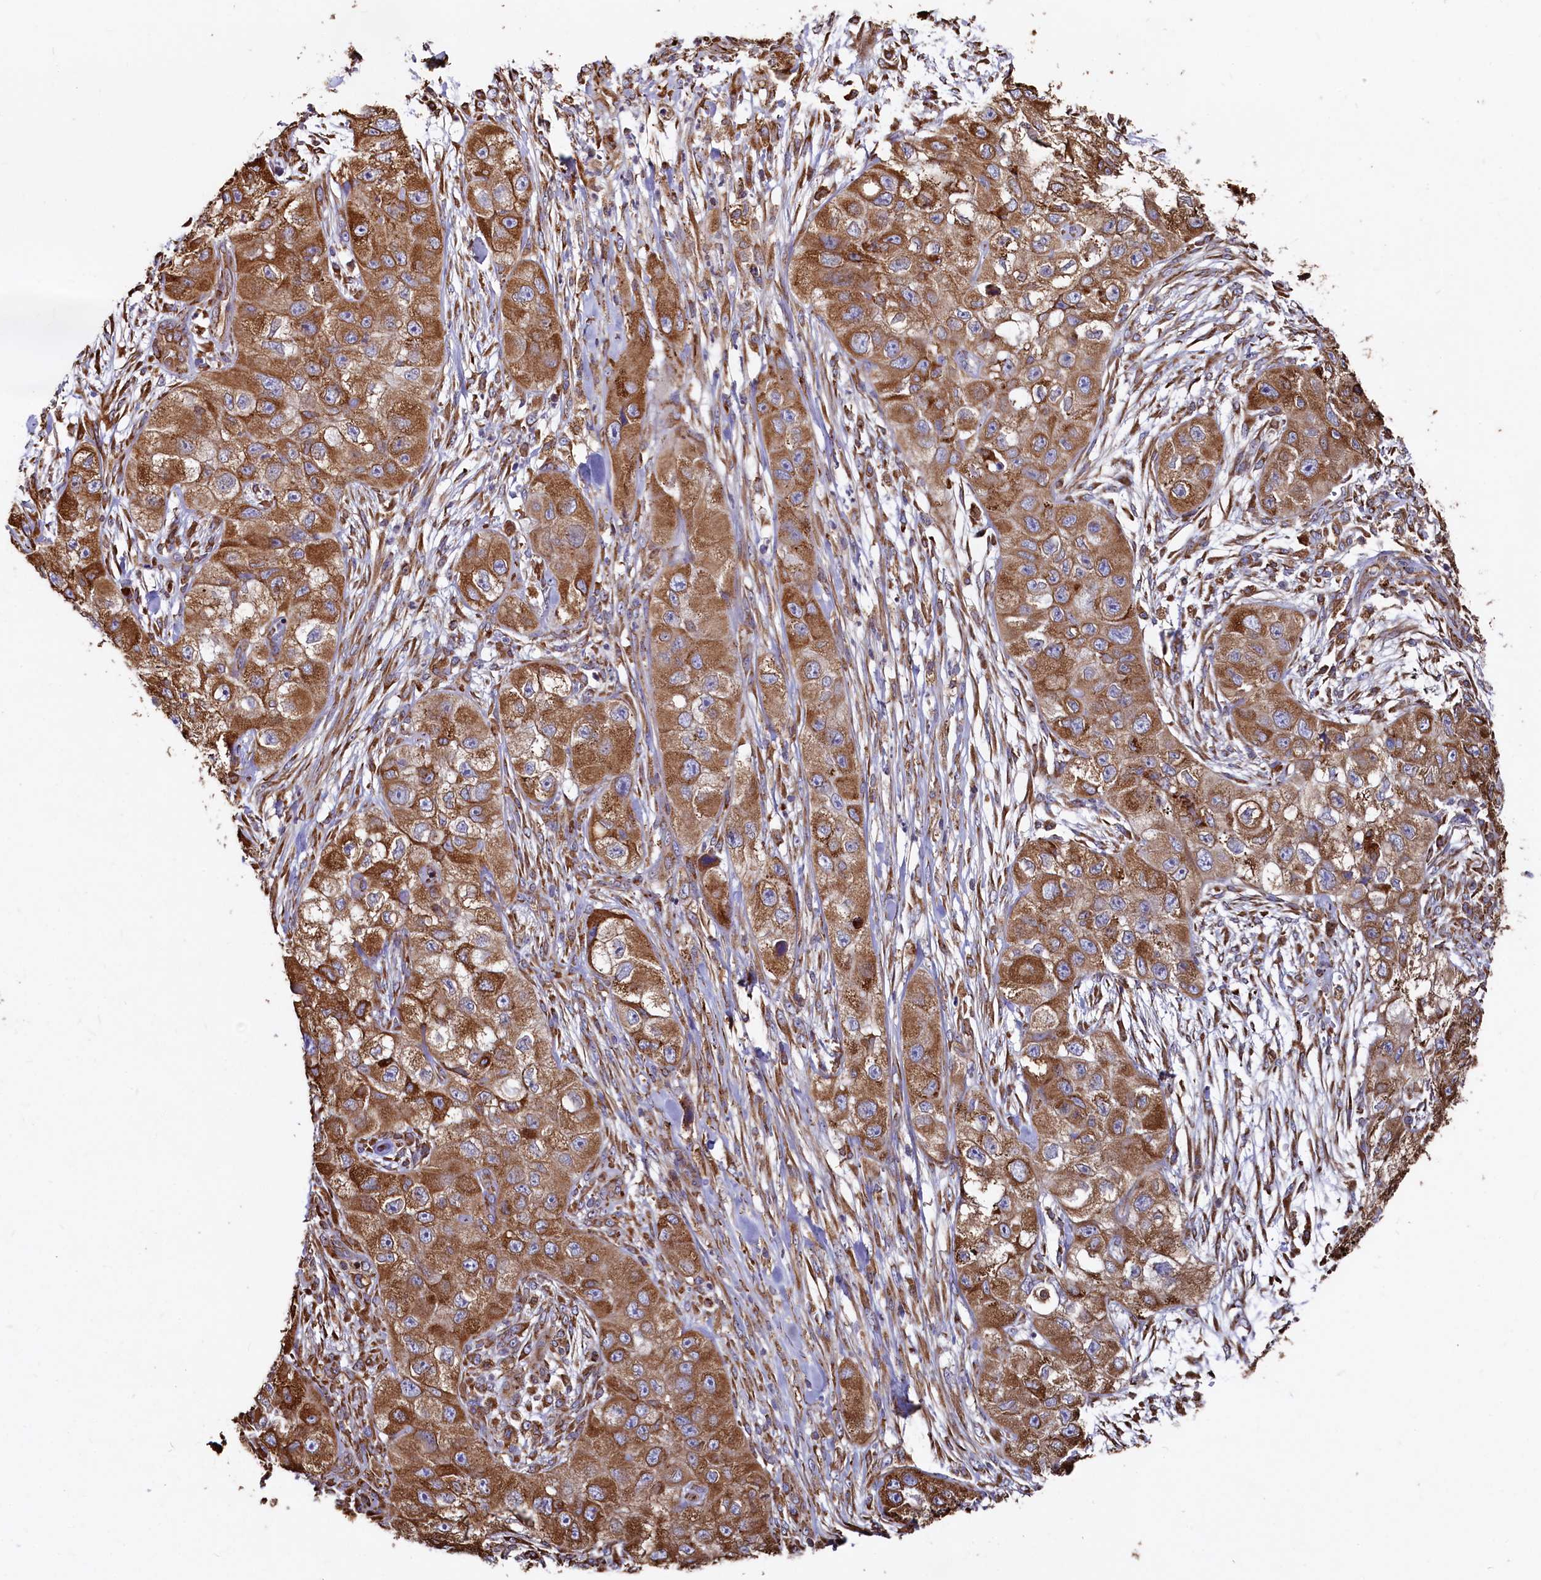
{"staining": {"intensity": "strong", "quantity": ">75%", "location": "cytoplasmic/membranous"}, "tissue": "skin cancer", "cell_type": "Tumor cells", "image_type": "cancer", "snomed": [{"axis": "morphology", "description": "Squamous cell carcinoma, NOS"}, {"axis": "topography", "description": "Skin"}, {"axis": "topography", "description": "Subcutis"}], "caption": "High-magnification brightfield microscopy of skin cancer (squamous cell carcinoma) stained with DAB (brown) and counterstained with hematoxylin (blue). tumor cells exhibit strong cytoplasmic/membranous staining is present in approximately>75% of cells.", "gene": "NEURL1B", "patient": {"sex": "male", "age": 73}}